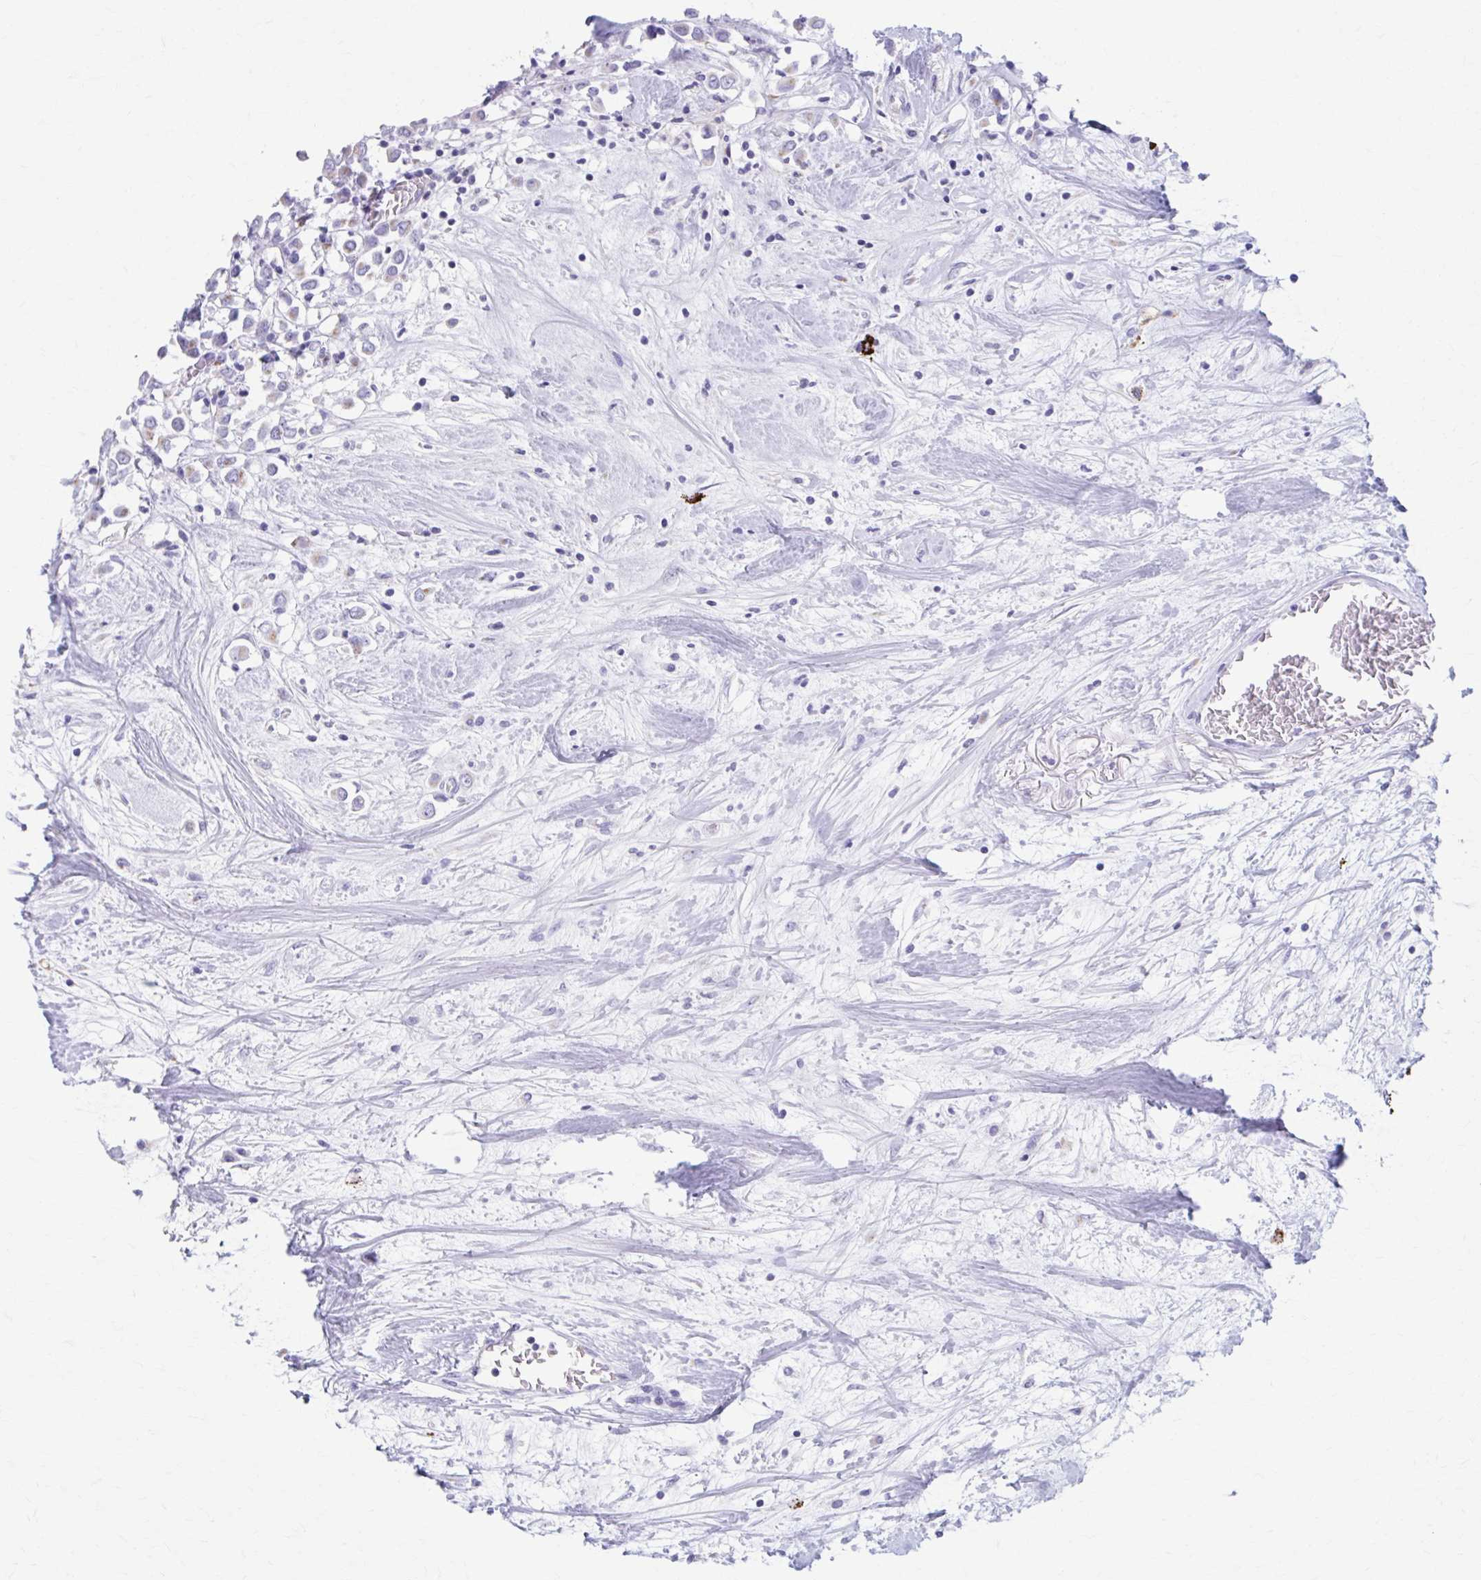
{"staining": {"intensity": "negative", "quantity": "none", "location": "none"}, "tissue": "breast cancer", "cell_type": "Tumor cells", "image_type": "cancer", "snomed": [{"axis": "morphology", "description": "Duct carcinoma"}, {"axis": "topography", "description": "Breast"}], "caption": "There is no significant staining in tumor cells of breast cancer (invasive ductal carcinoma).", "gene": "KCNE2", "patient": {"sex": "female", "age": 61}}